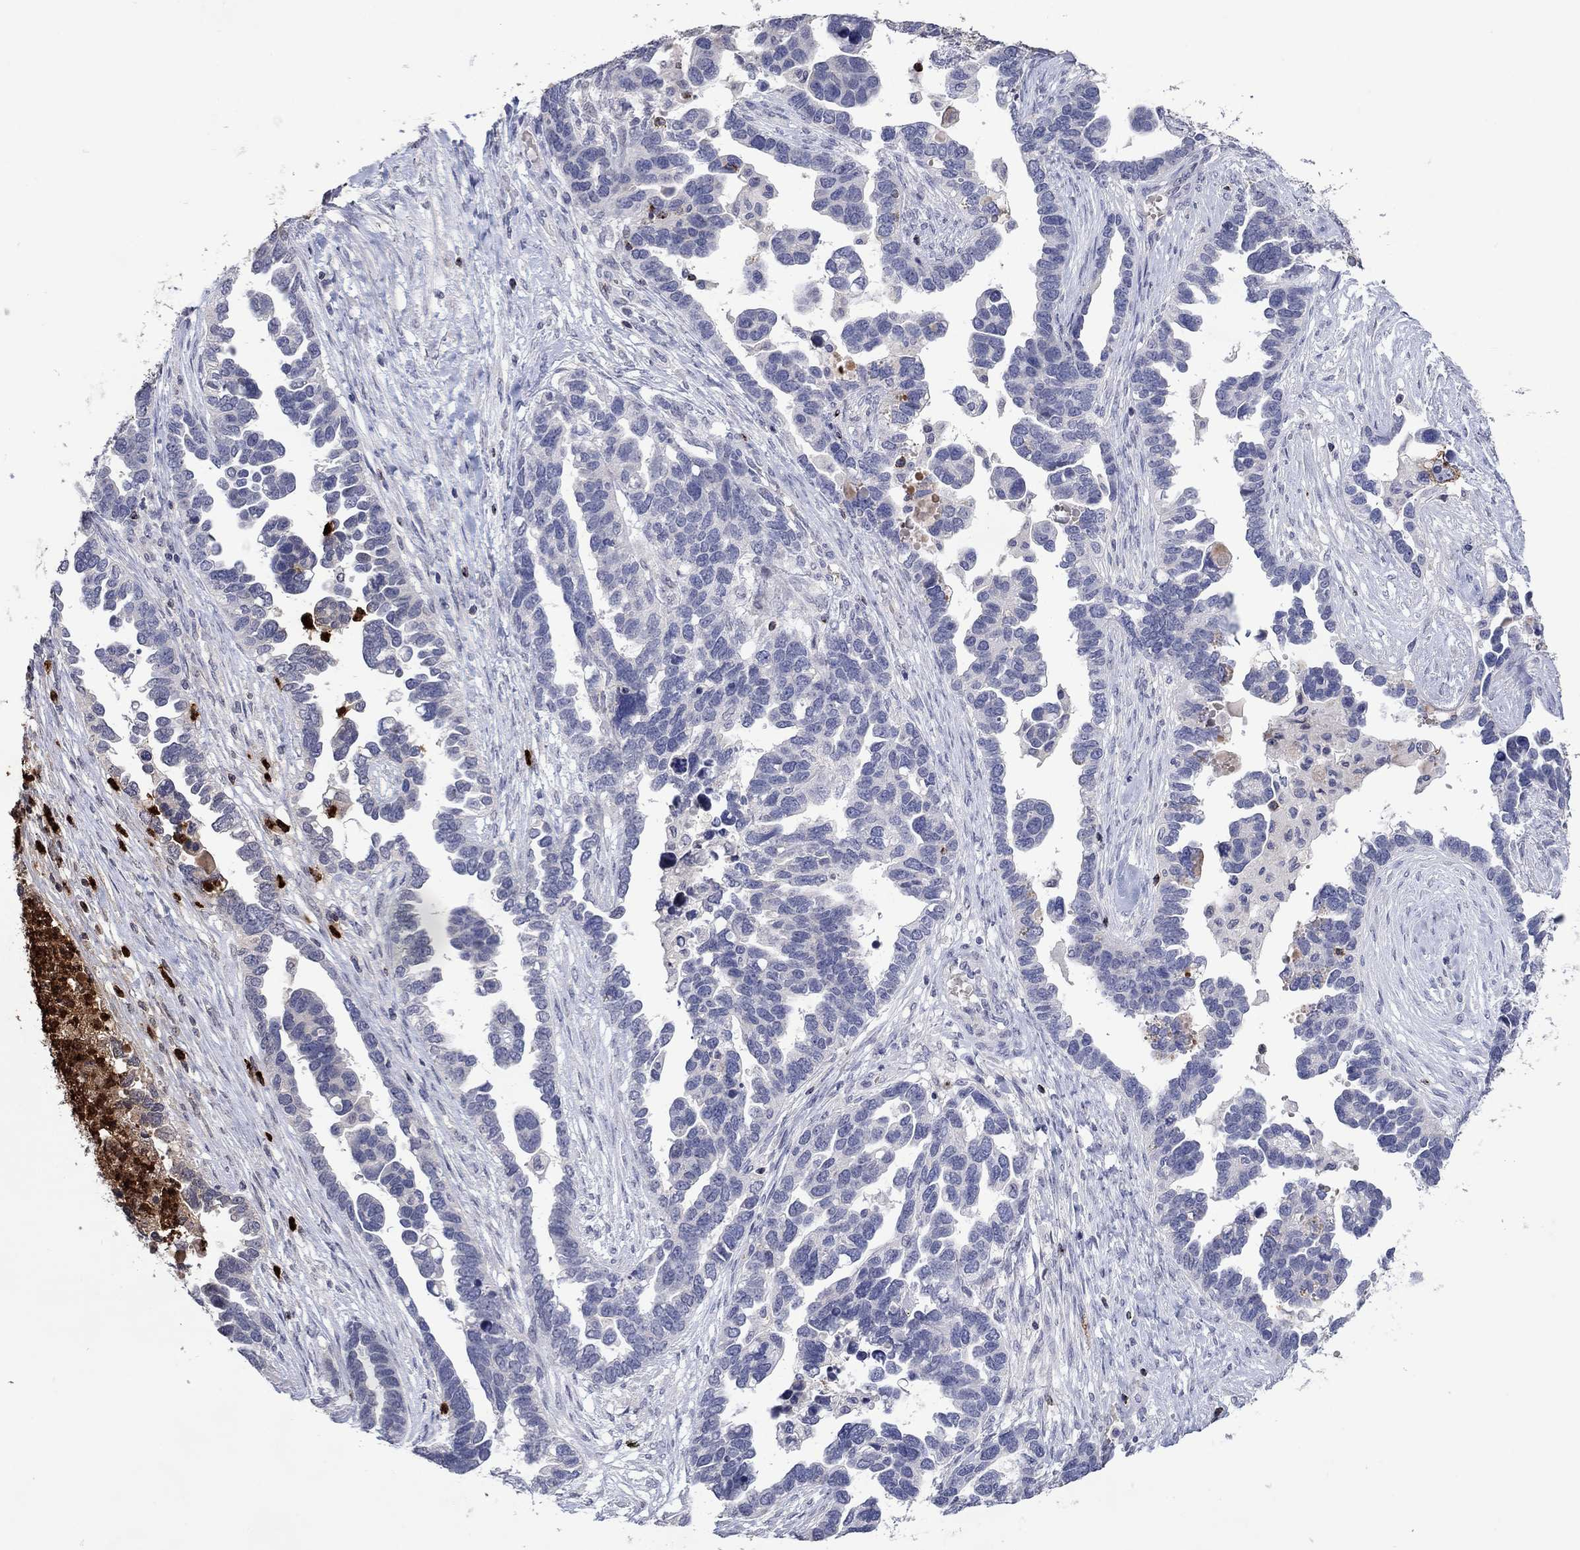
{"staining": {"intensity": "negative", "quantity": "none", "location": "none"}, "tissue": "ovarian cancer", "cell_type": "Tumor cells", "image_type": "cancer", "snomed": [{"axis": "morphology", "description": "Cystadenocarcinoma, serous, NOS"}, {"axis": "topography", "description": "Ovary"}], "caption": "Immunohistochemistry of serous cystadenocarcinoma (ovarian) exhibits no expression in tumor cells.", "gene": "CCL5", "patient": {"sex": "female", "age": 54}}